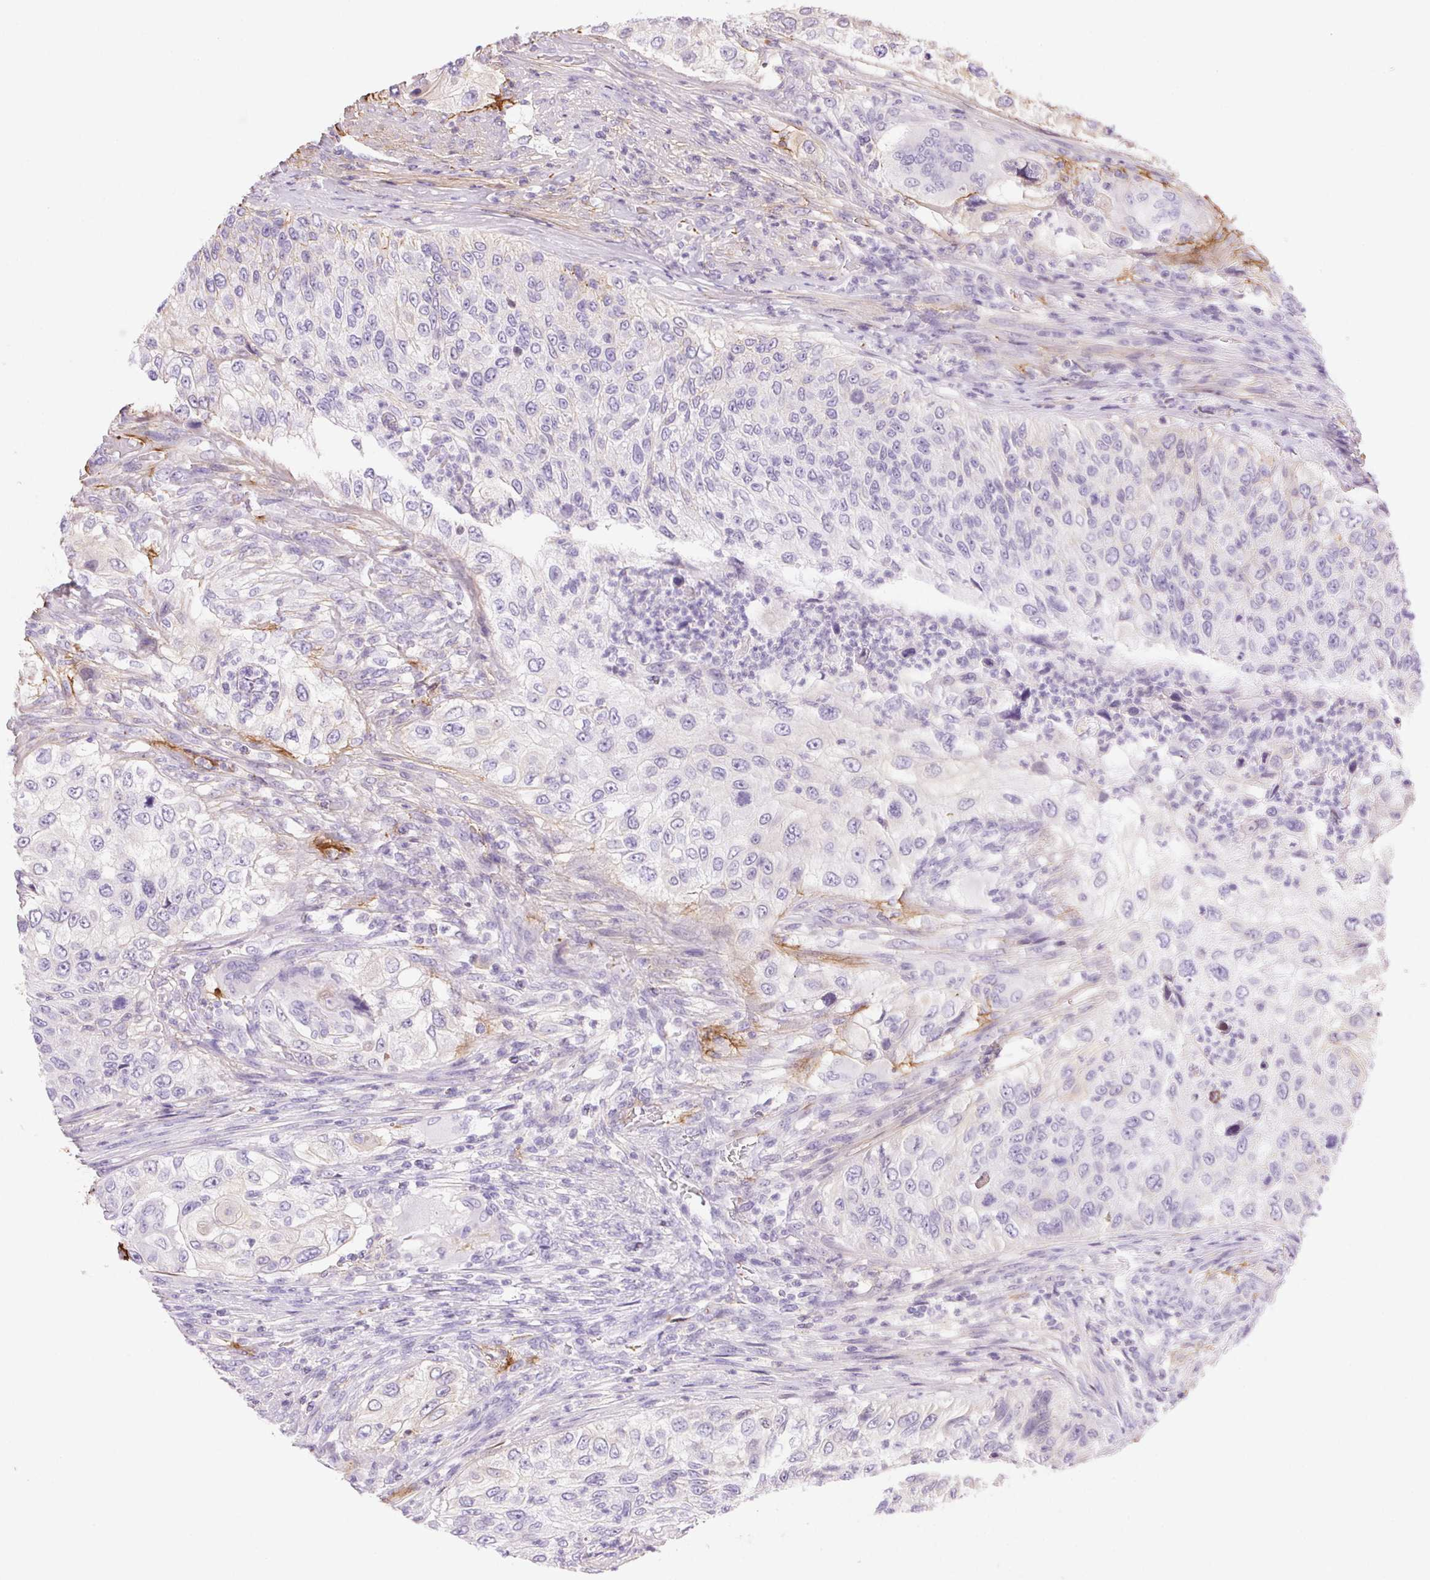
{"staining": {"intensity": "negative", "quantity": "none", "location": "none"}, "tissue": "urothelial cancer", "cell_type": "Tumor cells", "image_type": "cancer", "snomed": [{"axis": "morphology", "description": "Urothelial carcinoma, High grade"}, {"axis": "topography", "description": "Urinary bladder"}], "caption": "Immunohistochemical staining of human urothelial cancer shows no significant staining in tumor cells. (DAB (3,3'-diaminobenzidine) immunohistochemistry (IHC) visualized using brightfield microscopy, high magnification).", "gene": "FGA", "patient": {"sex": "female", "age": 60}}